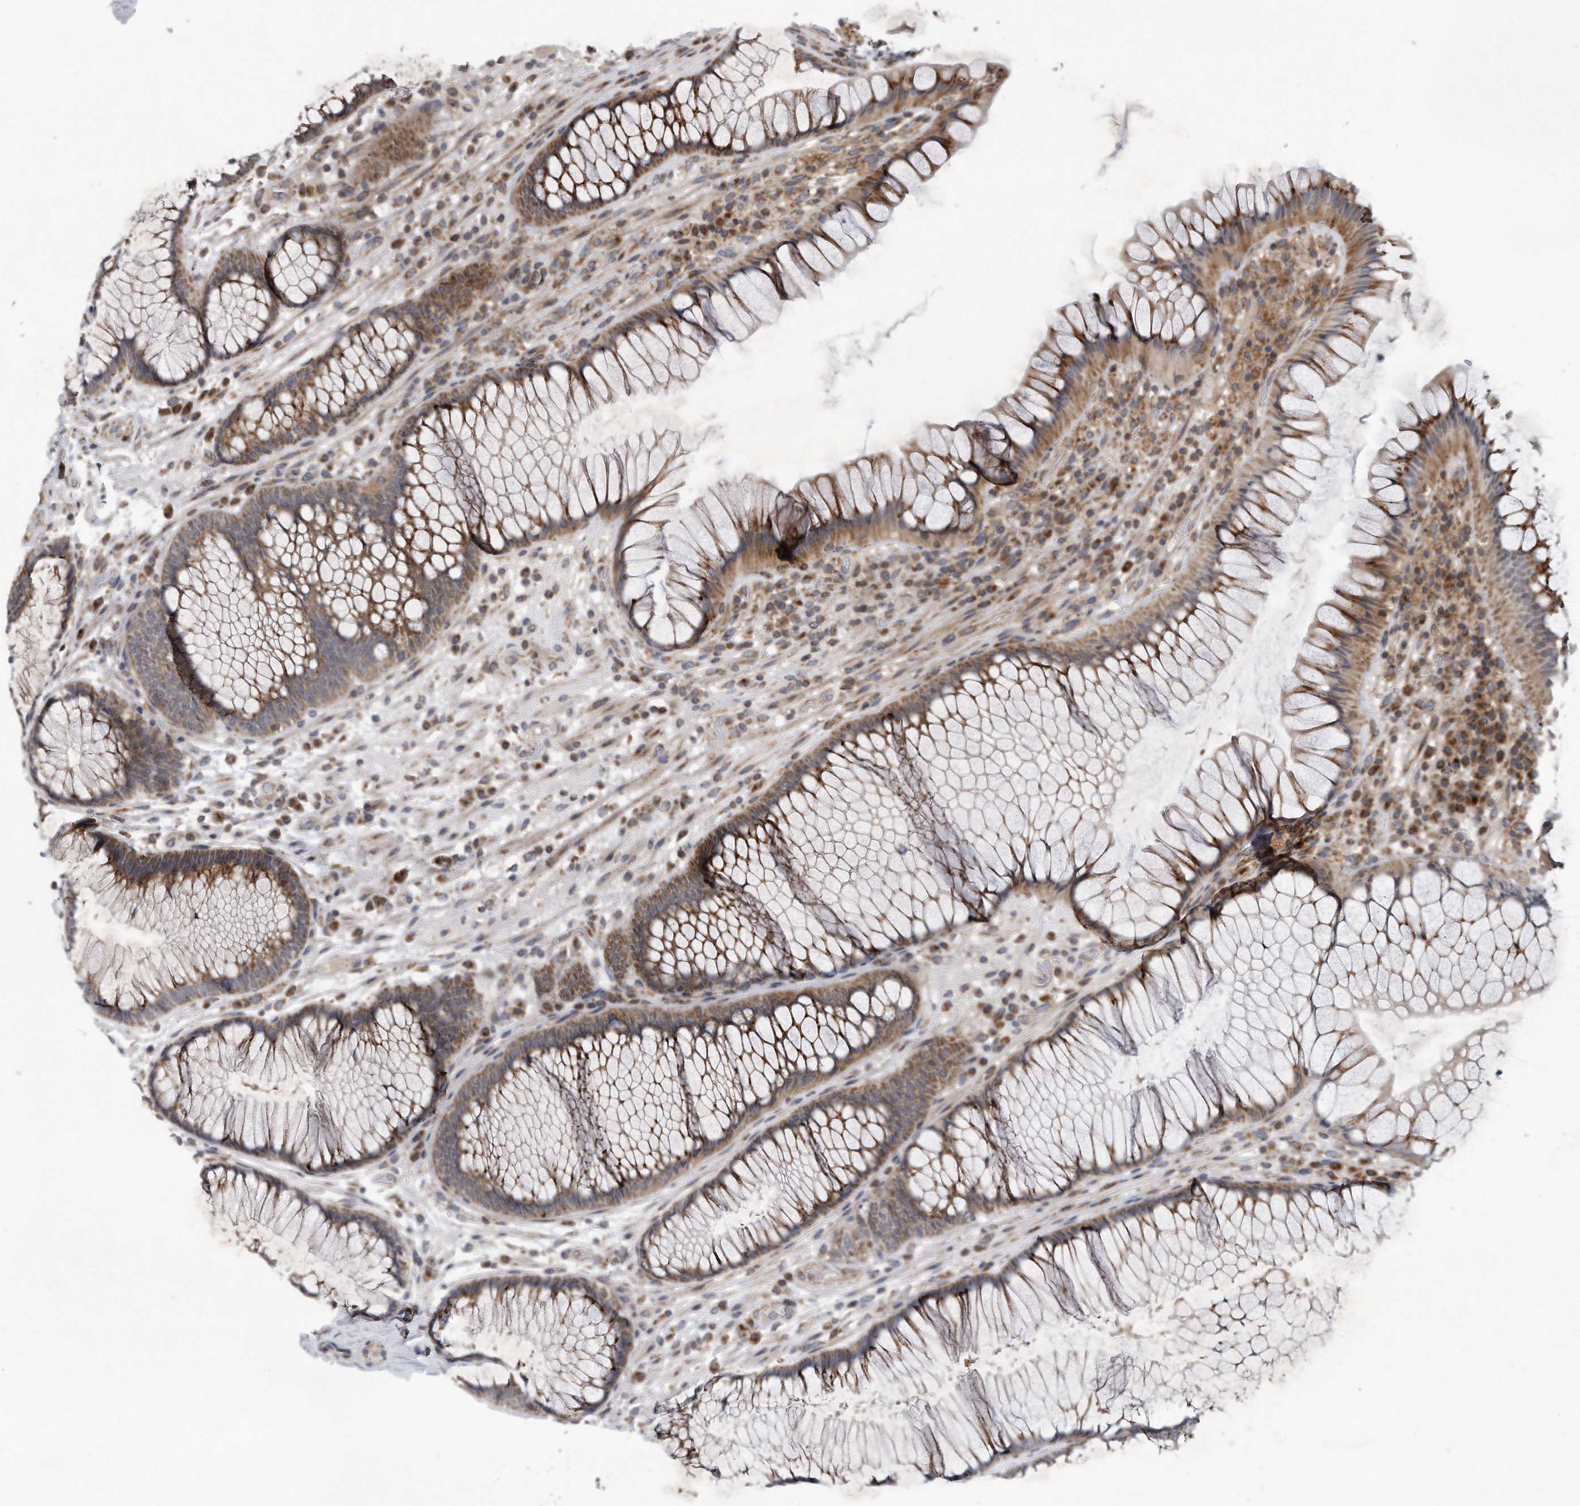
{"staining": {"intensity": "moderate", "quantity": ">75%", "location": "cytoplasmic/membranous"}, "tissue": "rectum", "cell_type": "Glandular cells", "image_type": "normal", "snomed": [{"axis": "morphology", "description": "Normal tissue, NOS"}, {"axis": "topography", "description": "Rectum"}], "caption": "Immunohistochemistry (IHC) image of benign rectum: human rectum stained using immunohistochemistry reveals medium levels of moderate protein expression localized specifically in the cytoplasmic/membranous of glandular cells, appearing as a cytoplasmic/membranous brown color.", "gene": "LYRM4", "patient": {"sex": "male", "age": 51}}